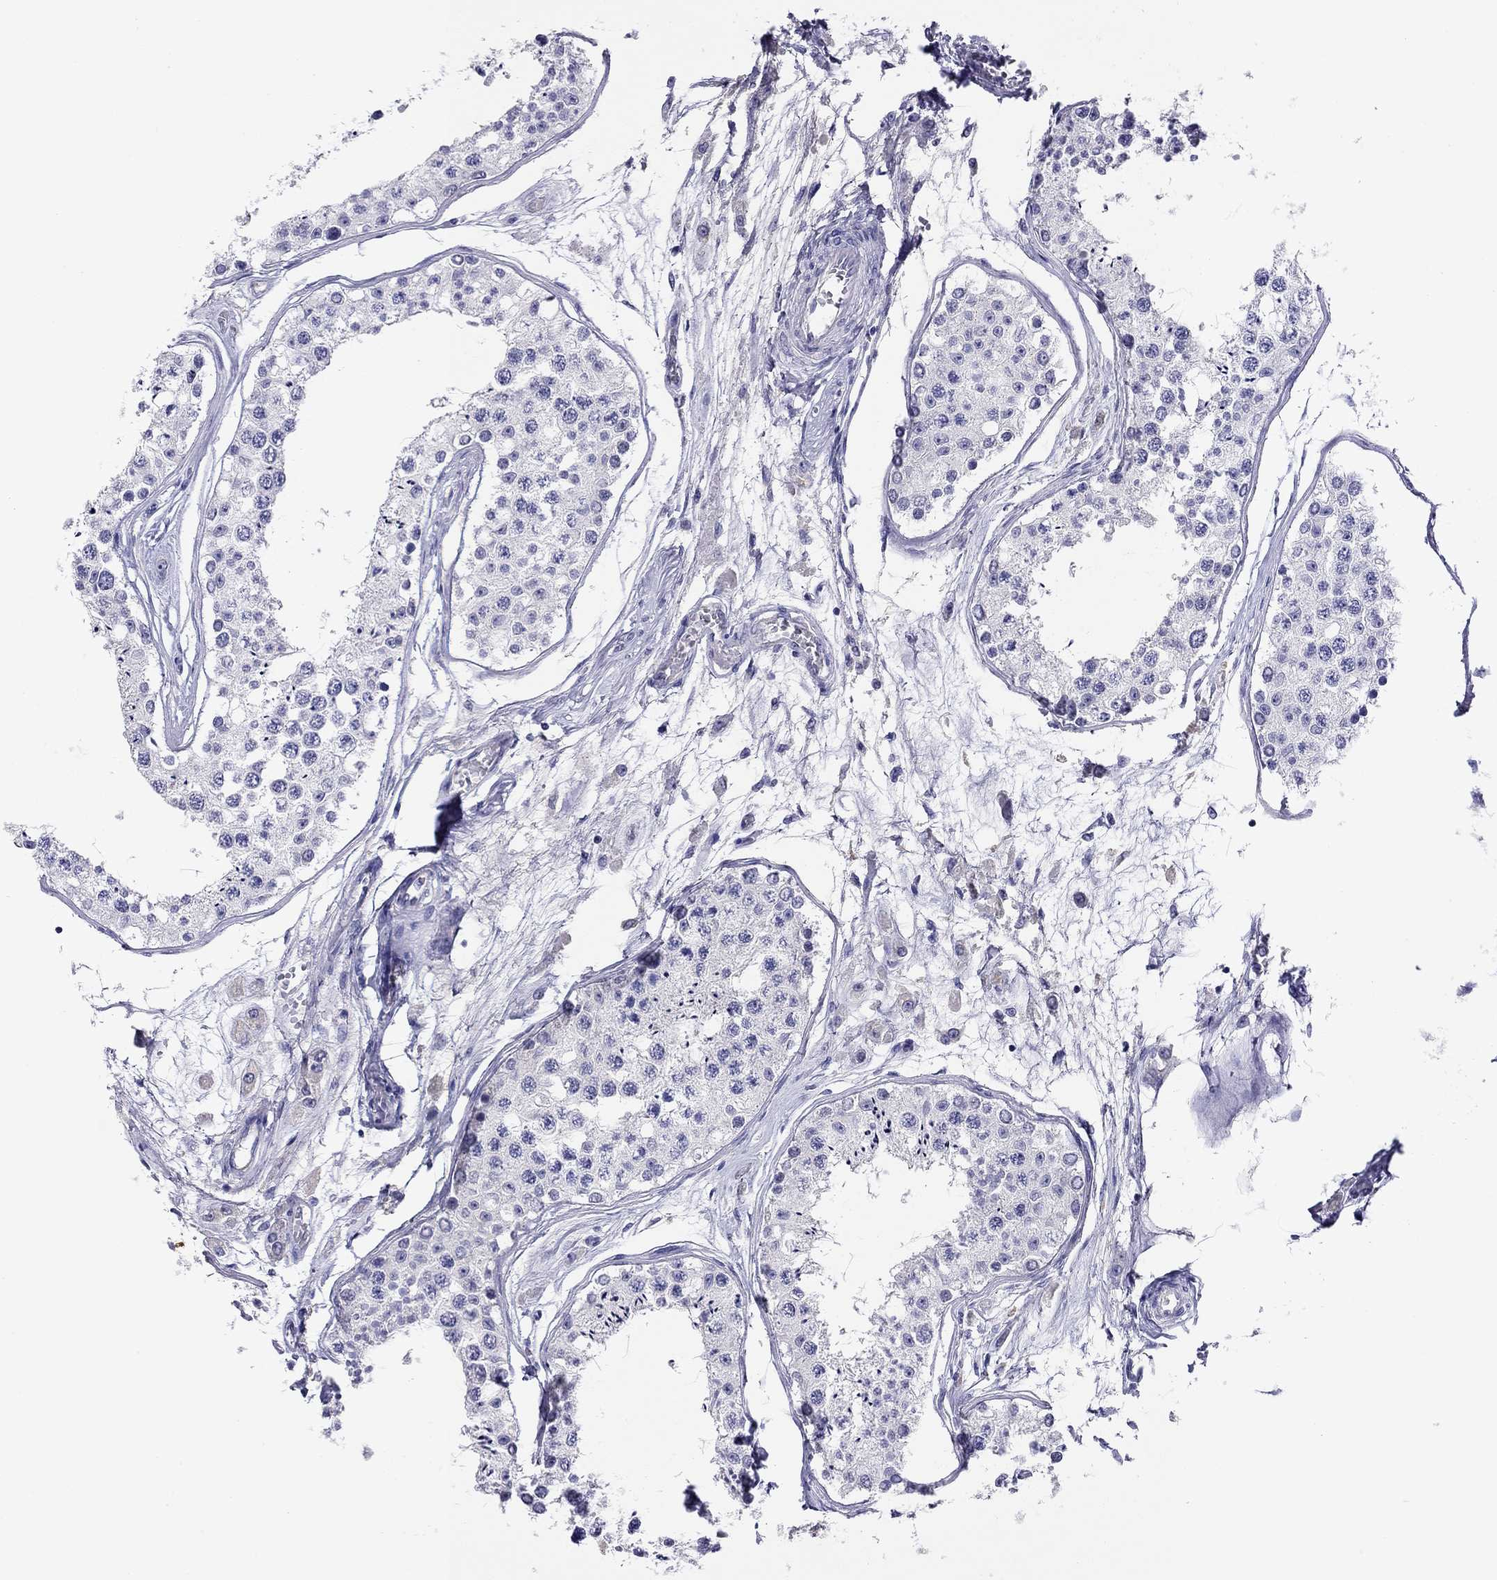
{"staining": {"intensity": "negative", "quantity": "none", "location": "none"}, "tissue": "testis", "cell_type": "Cells in seminiferous ducts", "image_type": "normal", "snomed": [{"axis": "morphology", "description": "Normal tissue, NOS"}, {"axis": "topography", "description": "Testis"}], "caption": "Immunohistochemistry (IHC) histopathology image of normal testis: human testis stained with DAB (3,3'-diaminobenzidine) exhibits no significant protein positivity in cells in seminiferous ducts.", "gene": "CAPNS2", "patient": {"sex": "male", "age": 25}}